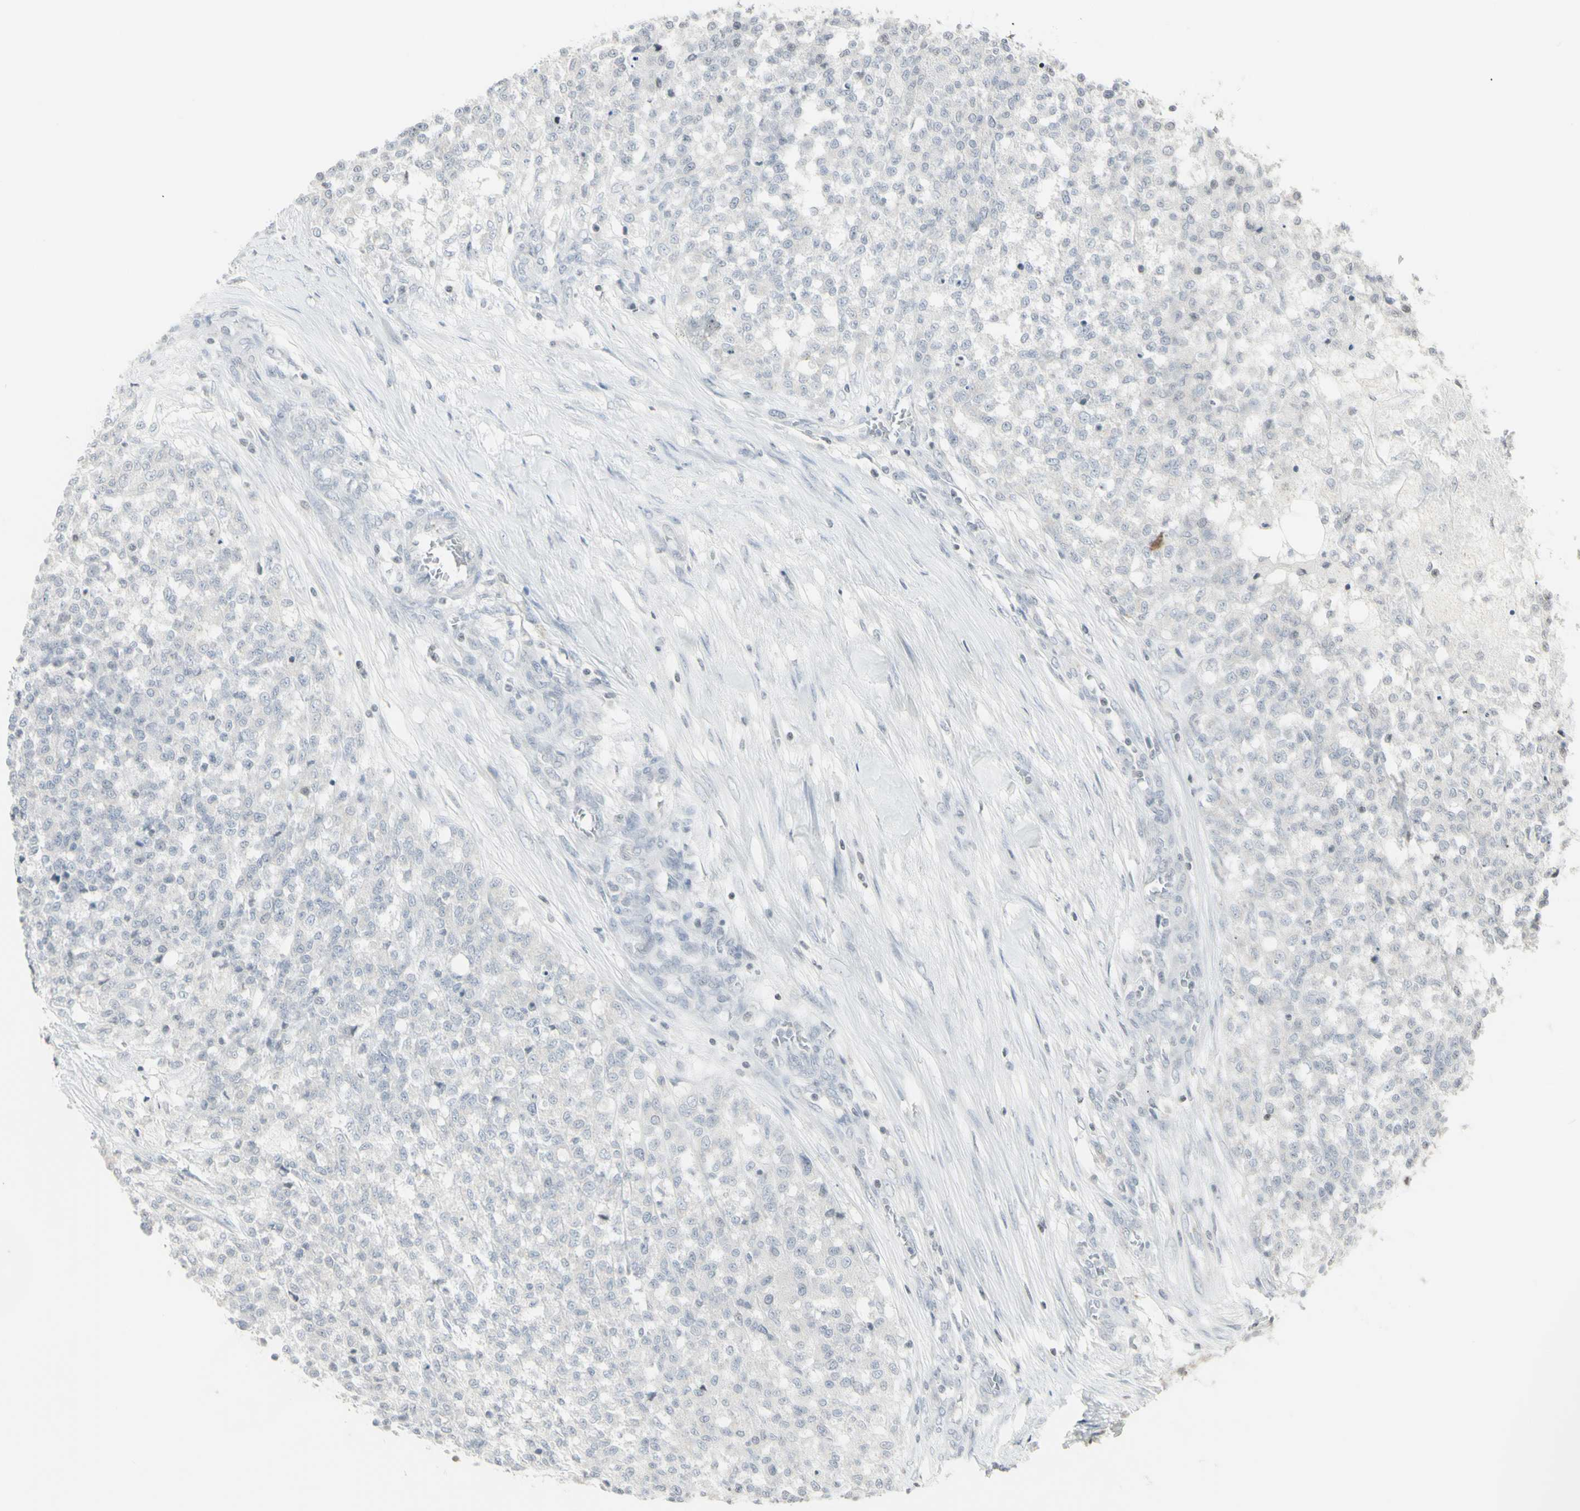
{"staining": {"intensity": "negative", "quantity": "none", "location": "none"}, "tissue": "testis cancer", "cell_type": "Tumor cells", "image_type": "cancer", "snomed": [{"axis": "morphology", "description": "Seminoma, NOS"}, {"axis": "topography", "description": "Testis"}], "caption": "Immunohistochemistry (IHC) micrograph of neoplastic tissue: human seminoma (testis) stained with DAB demonstrates no significant protein staining in tumor cells. (DAB immunohistochemistry, high magnification).", "gene": "MUC5AC", "patient": {"sex": "male", "age": 59}}